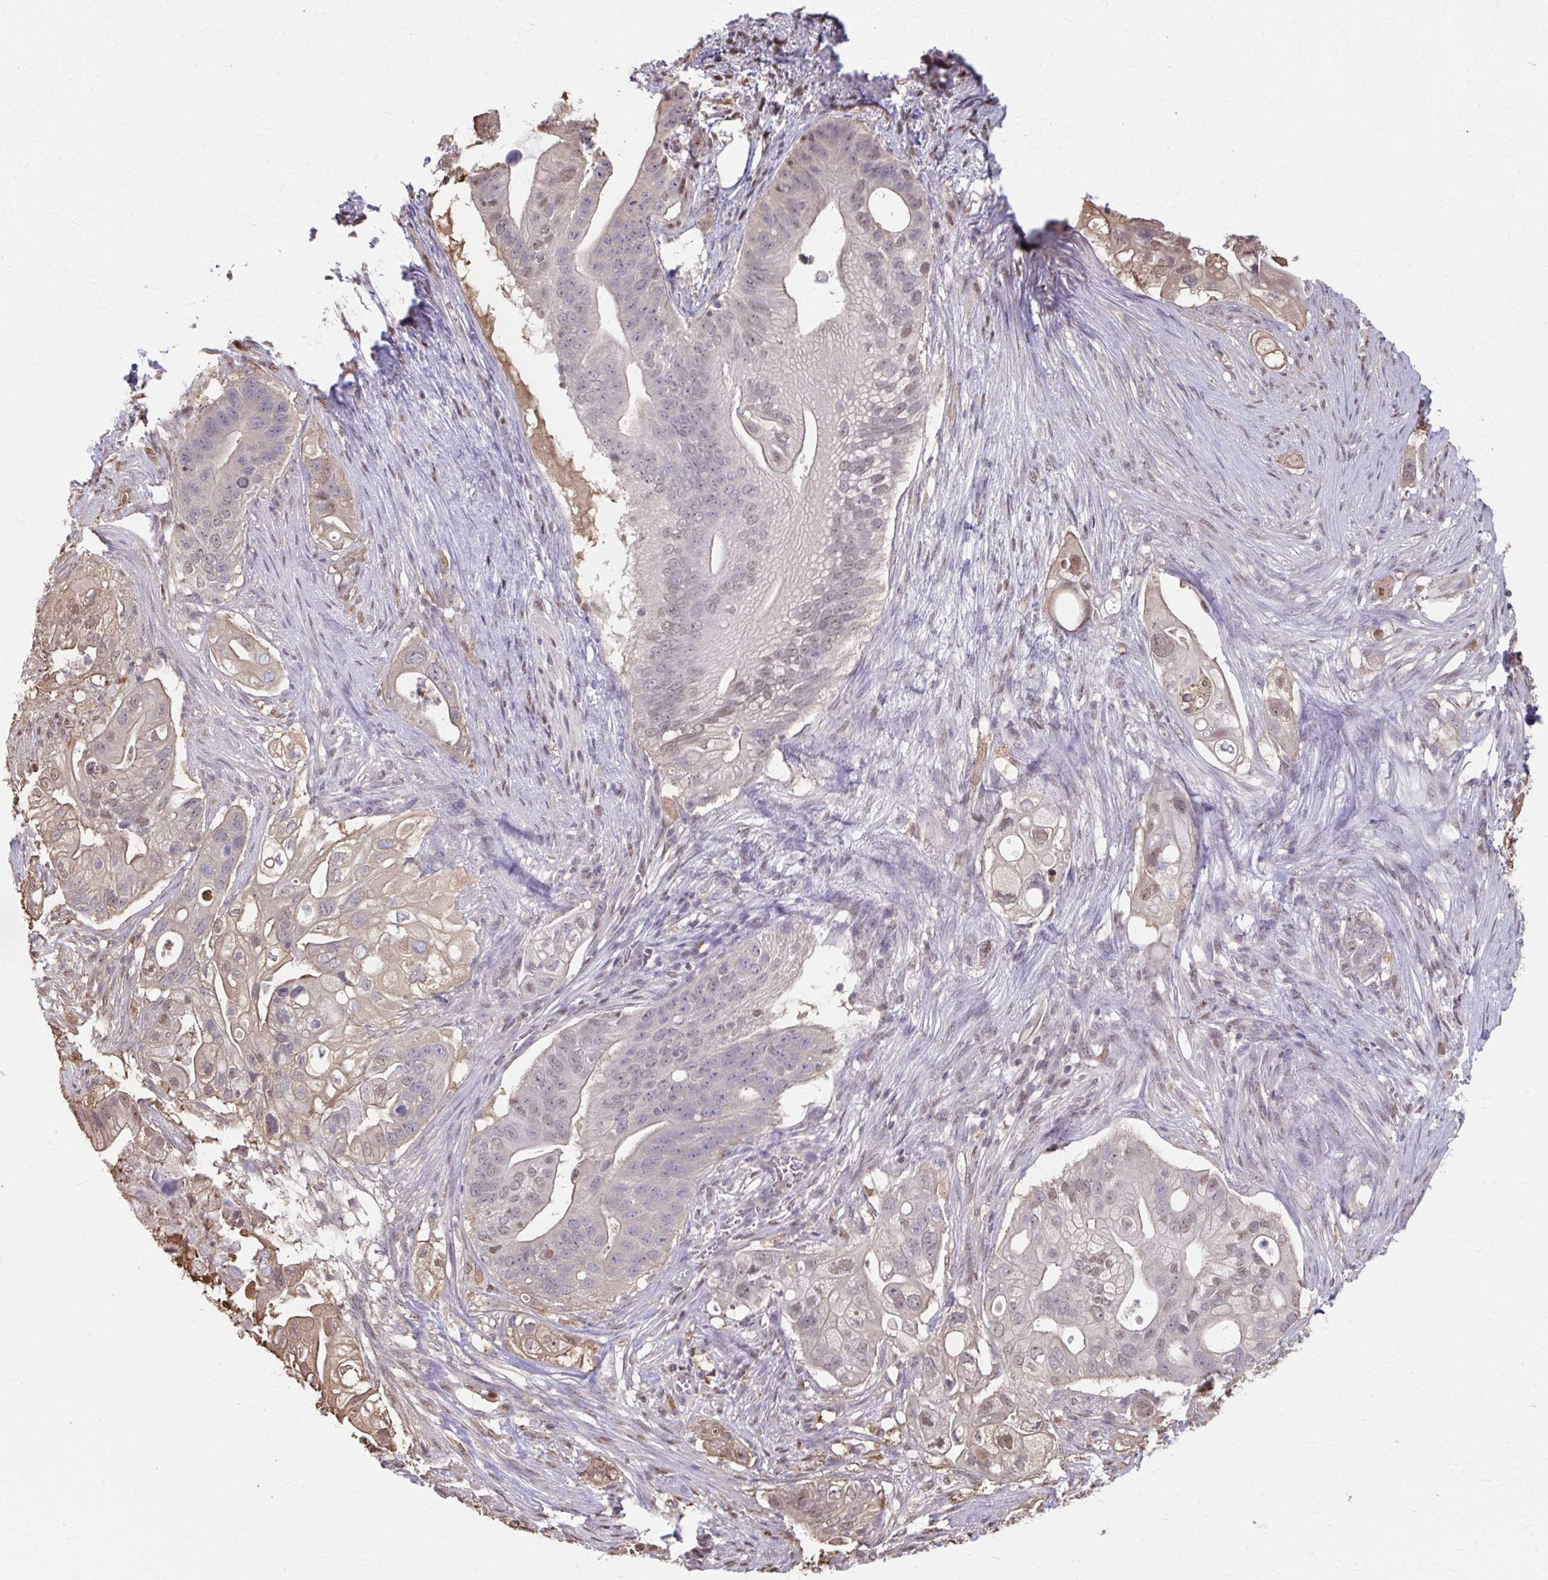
{"staining": {"intensity": "weak", "quantity": "25%-75%", "location": "nuclear"}, "tissue": "pancreatic cancer", "cell_type": "Tumor cells", "image_type": "cancer", "snomed": [{"axis": "morphology", "description": "Adenocarcinoma, NOS"}, {"axis": "topography", "description": "Pancreas"}], "caption": "Immunohistochemistry (IHC) histopathology image of pancreatic cancer stained for a protein (brown), which shows low levels of weak nuclear expression in about 25%-75% of tumor cells.", "gene": "ING4", "patient": {"sex": "female", "age": 72}}